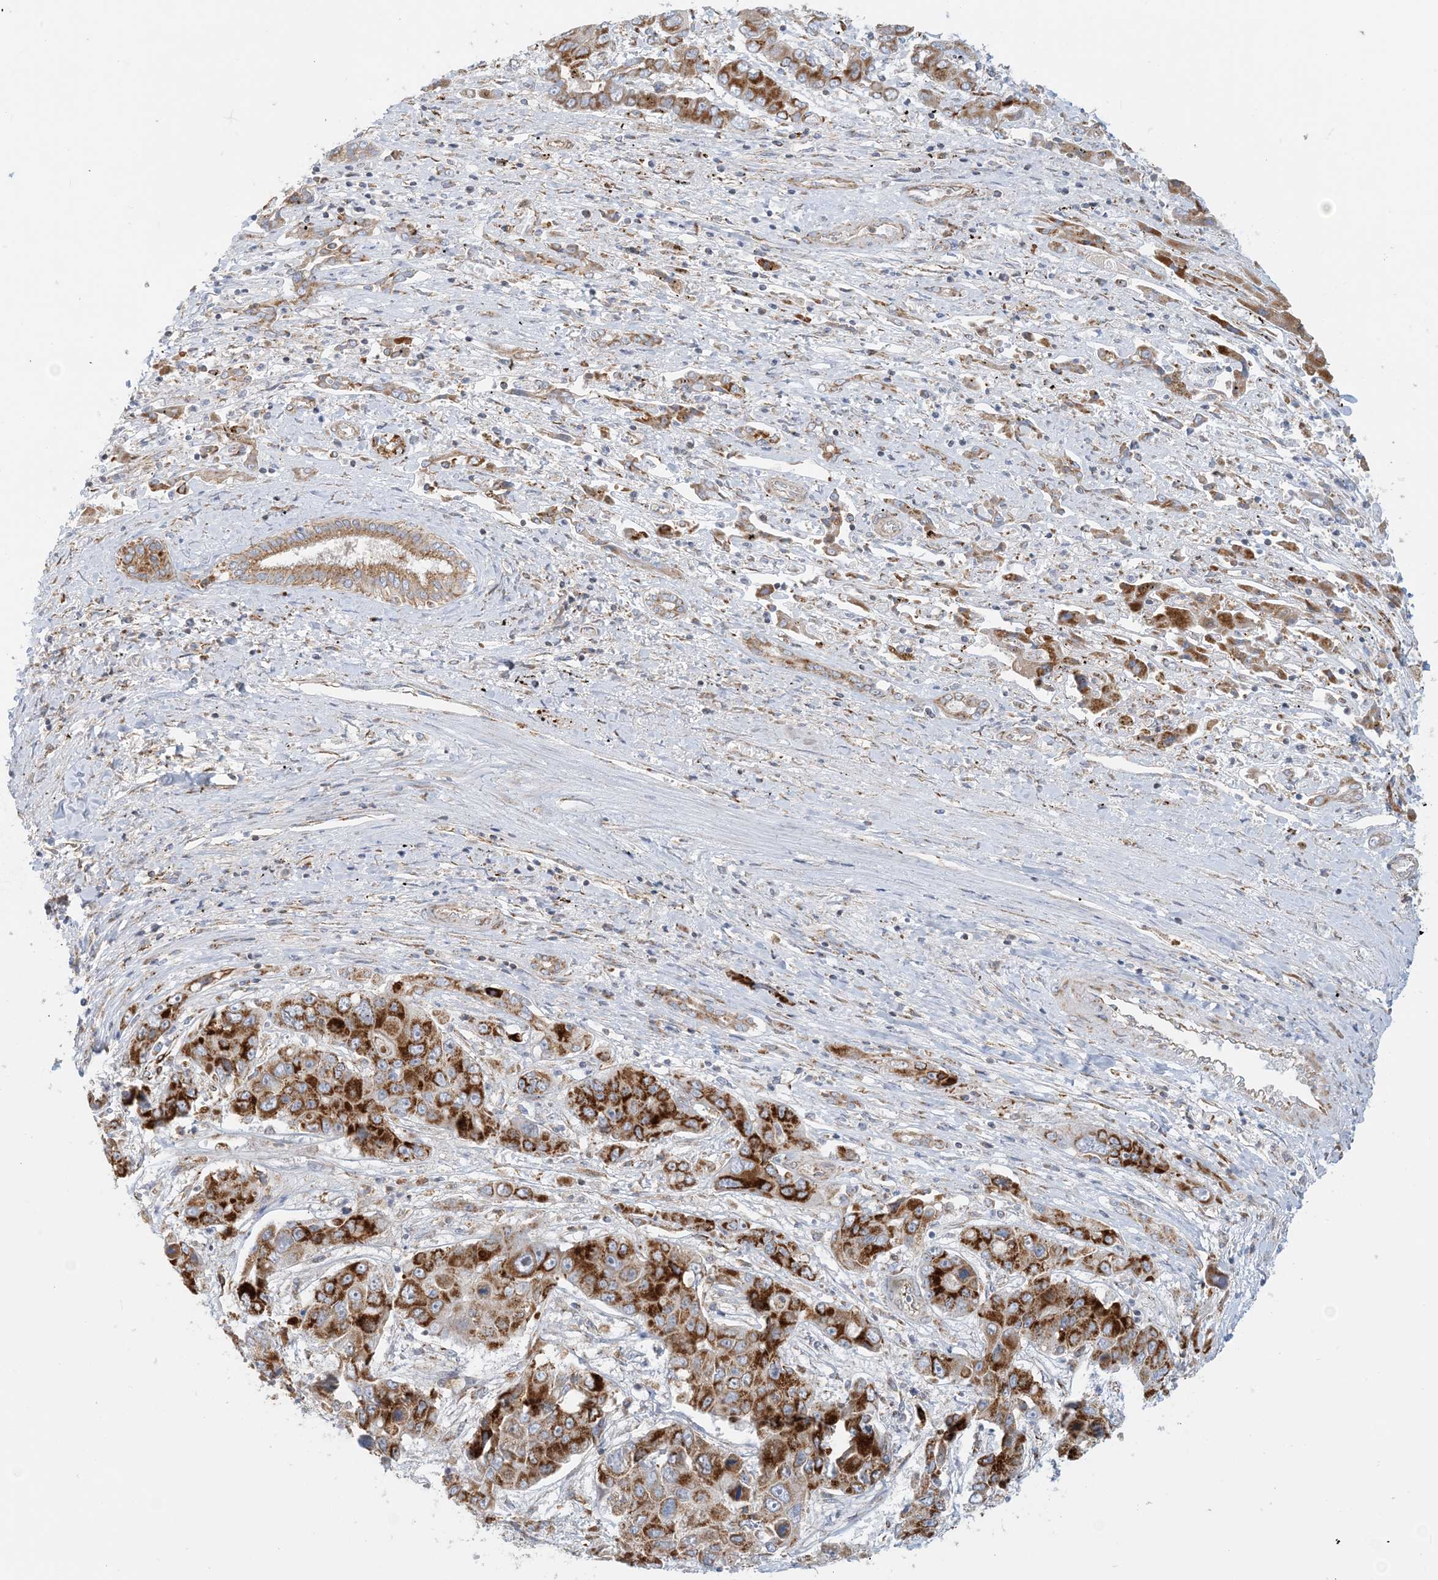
{"staining": {"intensity": "strong", "quantity": ">75%", "location": "cytoplasmic/membranous"}, "tissue": "liver cancer", "cell_type": "Tumor cells", "image_type": "cancer", "snomed": [{"axis": "morphology", "description": "Cholangiocarcinoma"}, {"axis": "topography", "description": "Liver"}], "caption": "Protein staining of liver cholangiocarcinoma tissue displays strong cytoplasmic/membranous staining in approximately >75% of tumor cells.", "gene": "COA3", "patient": {"sex": "male", "age": 67}}